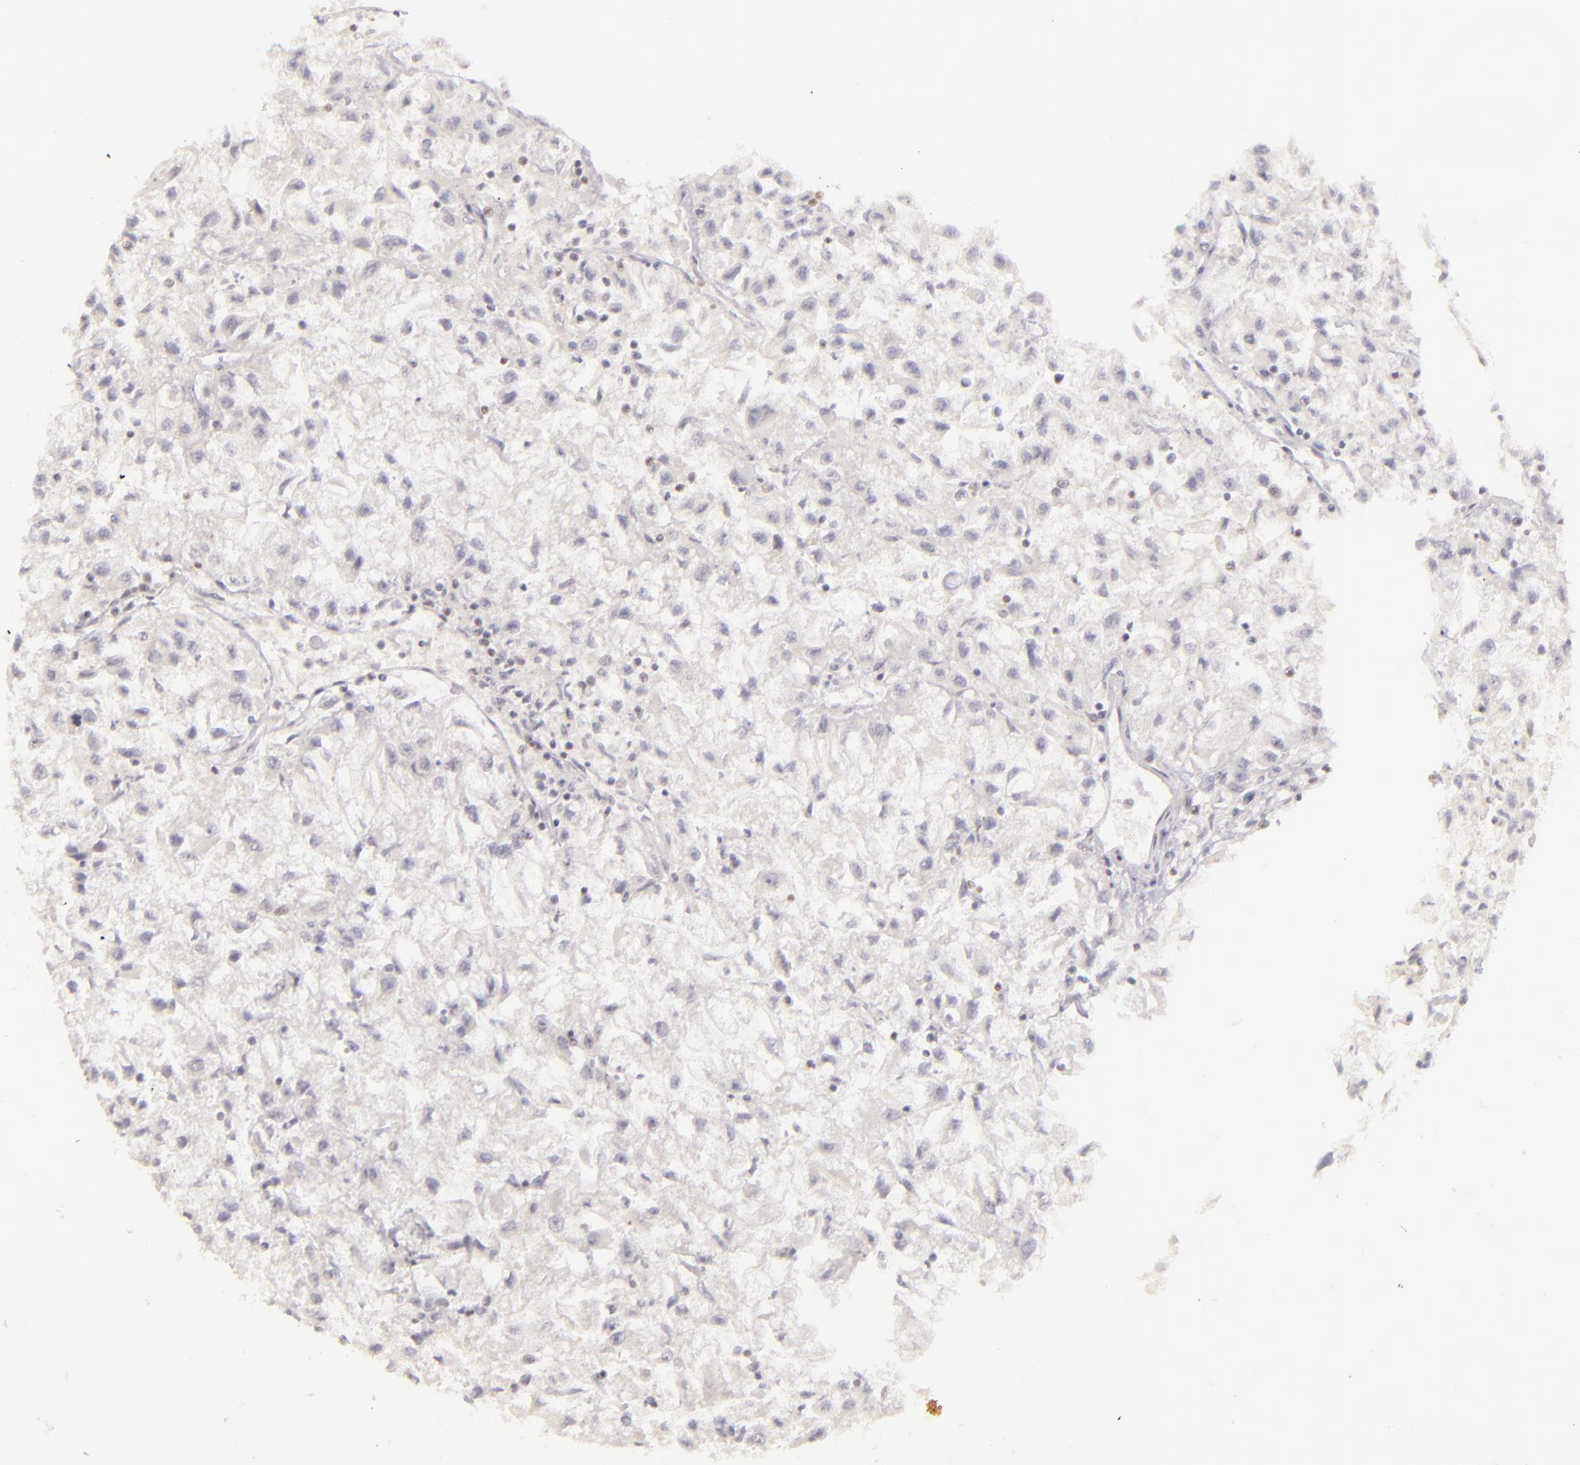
{"staining": {"intensity": "negative", "quantity": "none", "location": "none"}, "tissue": "renal cancer", "cell_type": "Tumor cells", "image_type": "cancer", "snomed": [{"axis": "morphology", "description": "Adenocarcinoma, NOS"}, {"axis": "topography", "description": "Kidney"}], "caption": "An immunohistochemistry (IHC) photomicrograph of renal cancer (adenocarcinoma) is shown. There is no staining in tumor cells of renal cancer (adenocarcinoma).", "gene": "DAXX", "patient": {"sex": "male", "age": 59}}